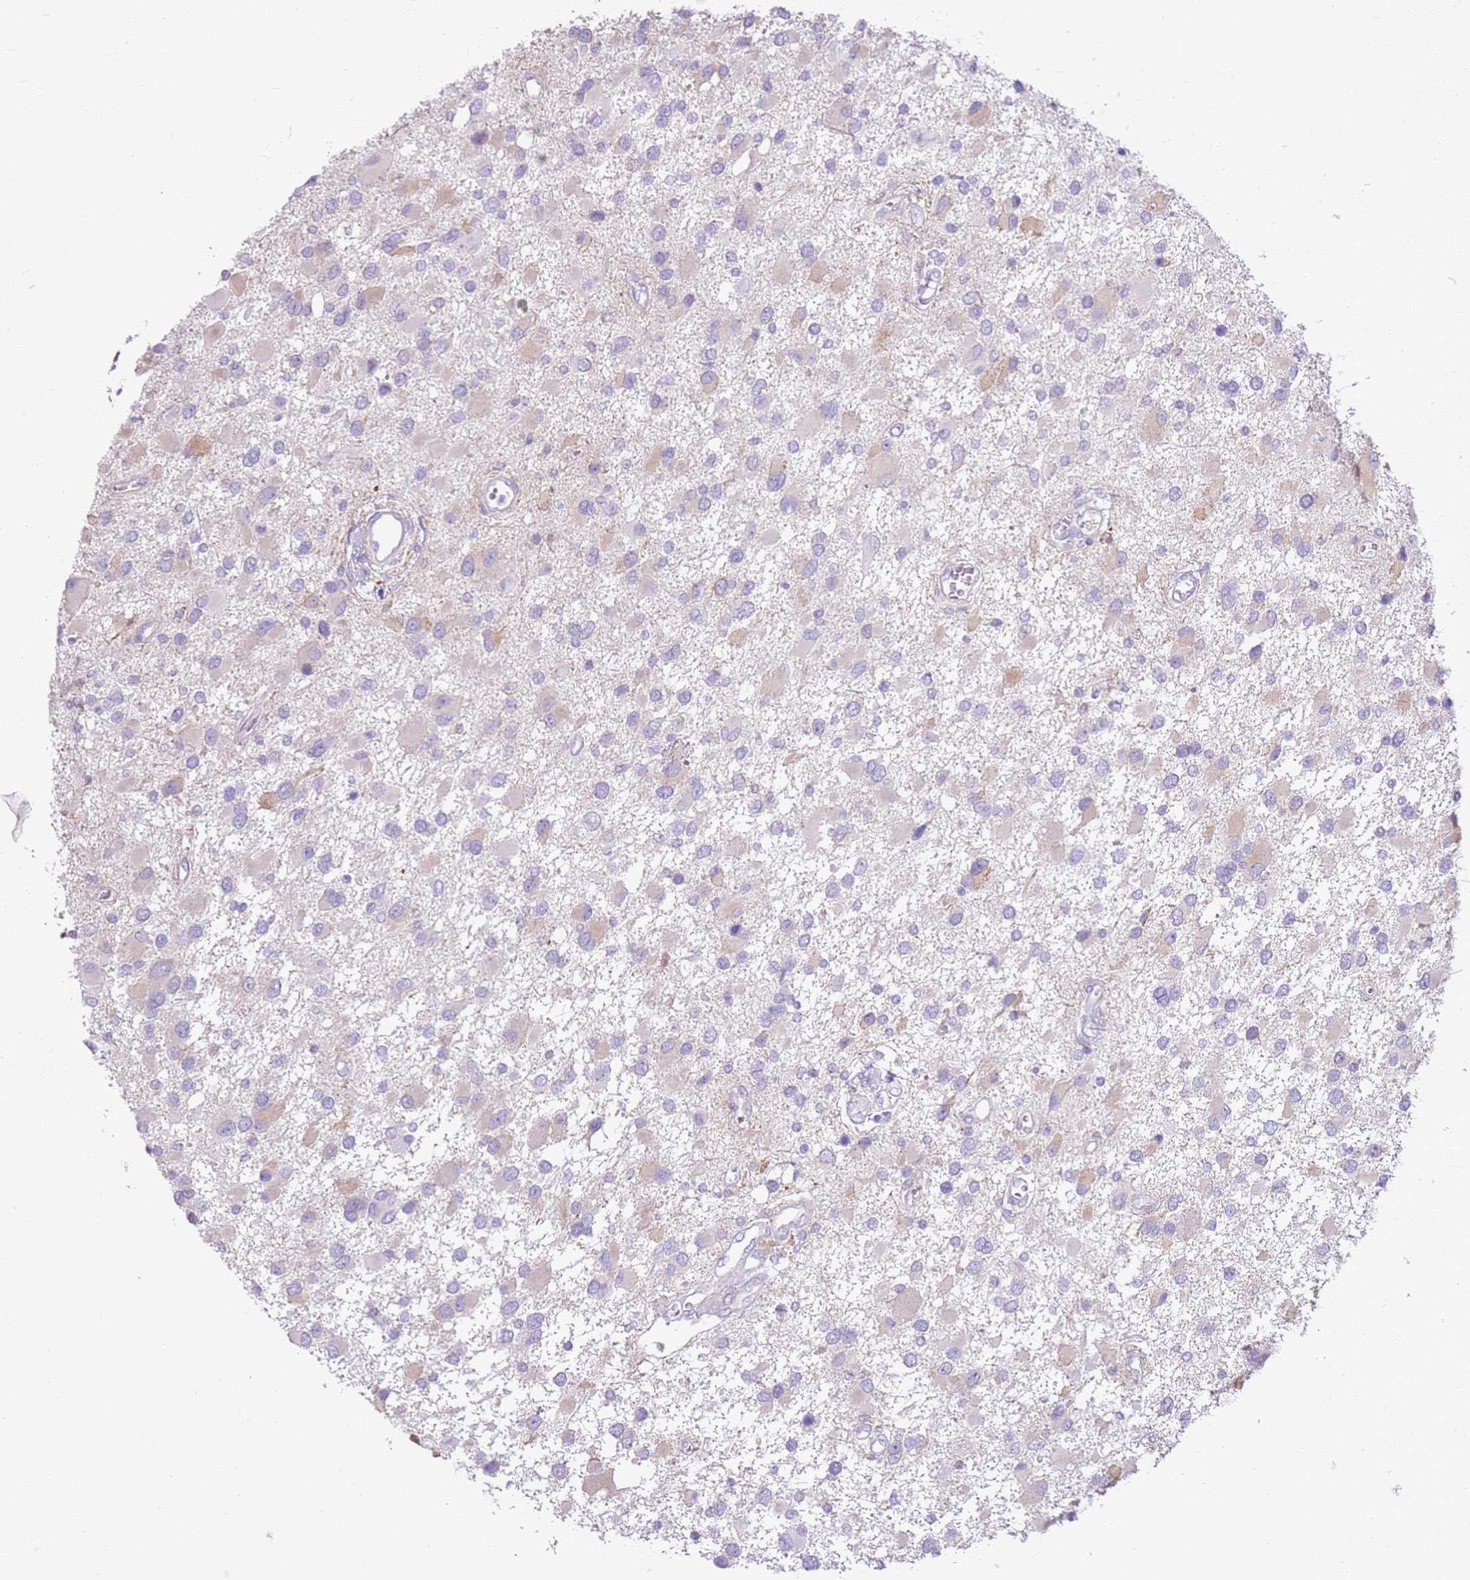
{"staining": {"intensity": "weak", "quantity": "<25%", "location": "cytoplasmic/membranous"}, "tissue": "glioma", "cell_type": "Tumor cells", "image_type": "cancer", "snomed": [{"axis": "morphology", "description": "Glioma, malignant, High grade"}, {"axis": "topography", "description": "Brain"}], "caption": "Protein analysis of malignant glioma (high-grade) displays no significant expression in tumor cells.", "gene": "OAF", "patient": {"sex": "male", "age": 53}}